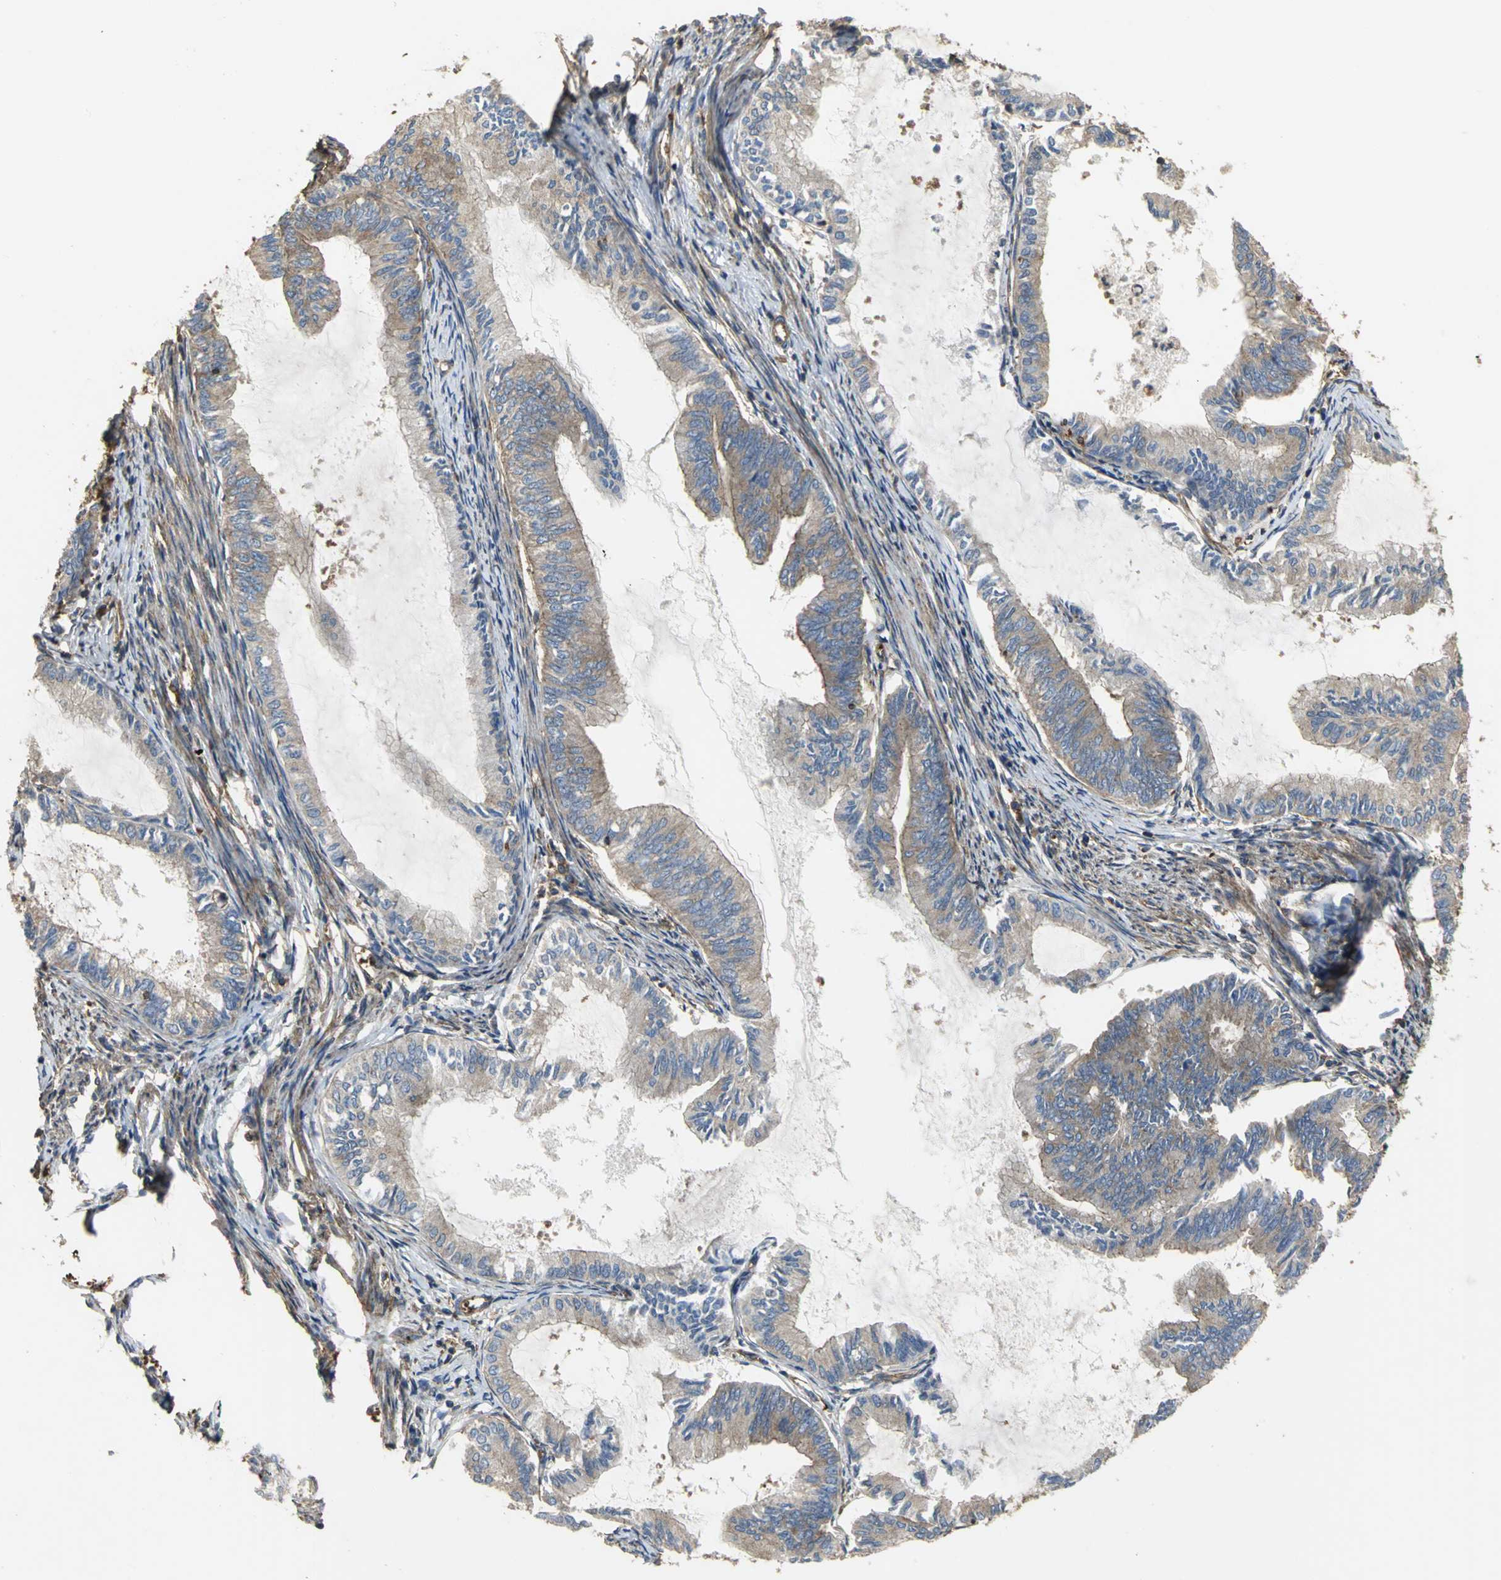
{"staining": {"intensity": "weak", "quantity": ">75%", "location": "cytoplasmic/membranous"}, "tissue": "endometrial cancer", "cell_type": "Tumor cells", "image_type": "cancer", "snomed": [{"axis": "morphology", "description": "Adenocarcinoma, NOS"}, {"axis": "topography", "description": "Endometrium"}], "caption": "Protein staining of adenocarcinoma (endometrial) tissue displays weak cytoplasmic/membranous staining in approximately >75% of tumor cells.", "gene": "TLN1", "patient": {"sex": "female", "age": 86}}